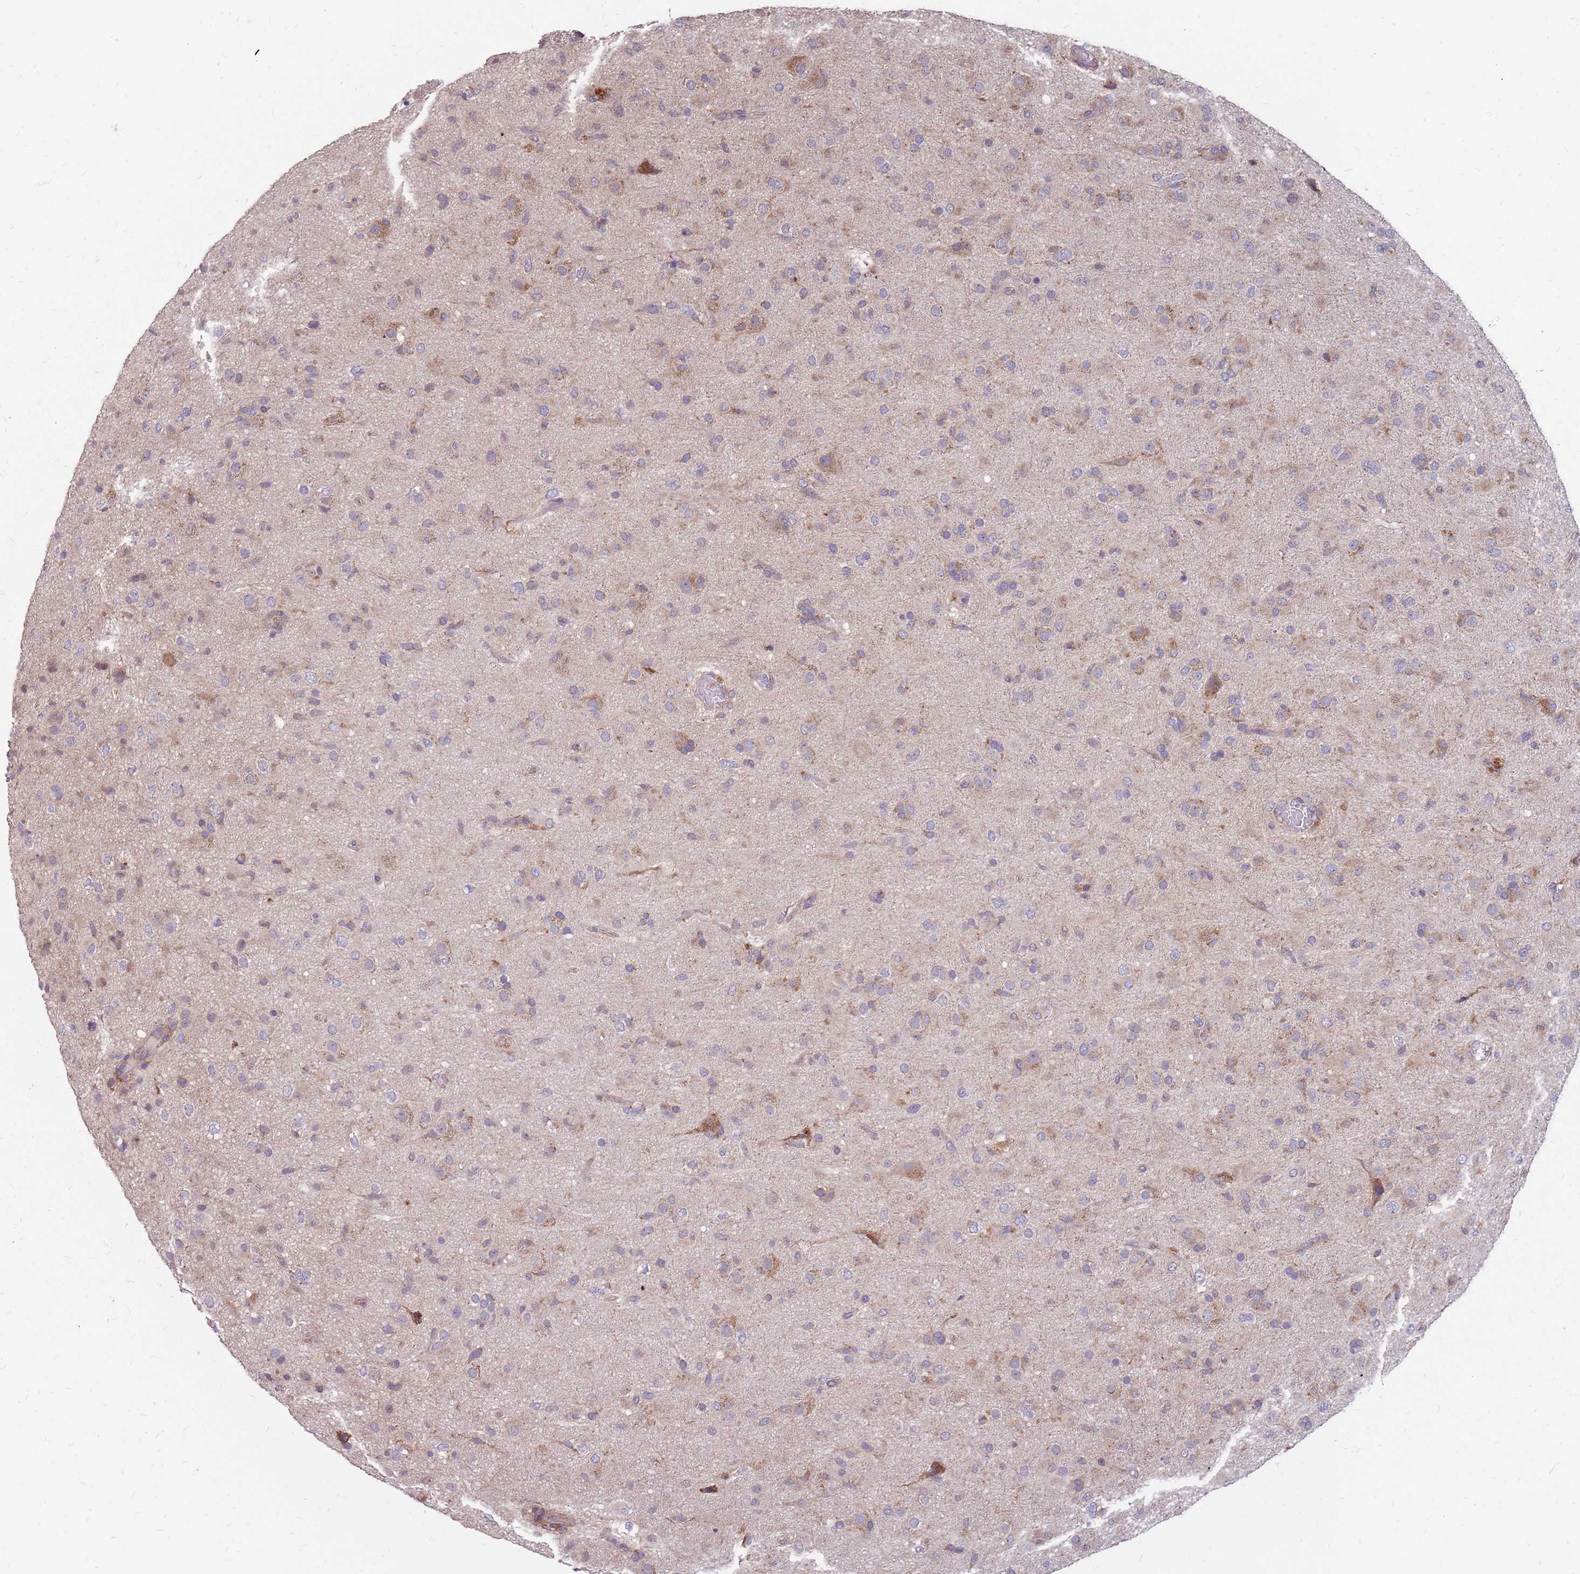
{"staining": {"intensity": "moderate", "quantity": "<25%", "location": "cytoplasmic/membranous"}, "tissue": "glioma", "cell_type": "Tumor cells", "image_type": "cancer", "snomed": [{"axis": "morphology", "description": "Glioma, malignant, Low grade"}, {"axis": "topography", "description": "Brain"}], "caption": "Glioma stained with a brown dye exhibits moderate cytoplasmic/membranous positive positivity in approximately <25% of tumor cells.", "gene": "NME4", "patient": {"sex": "male", "age": 65}}